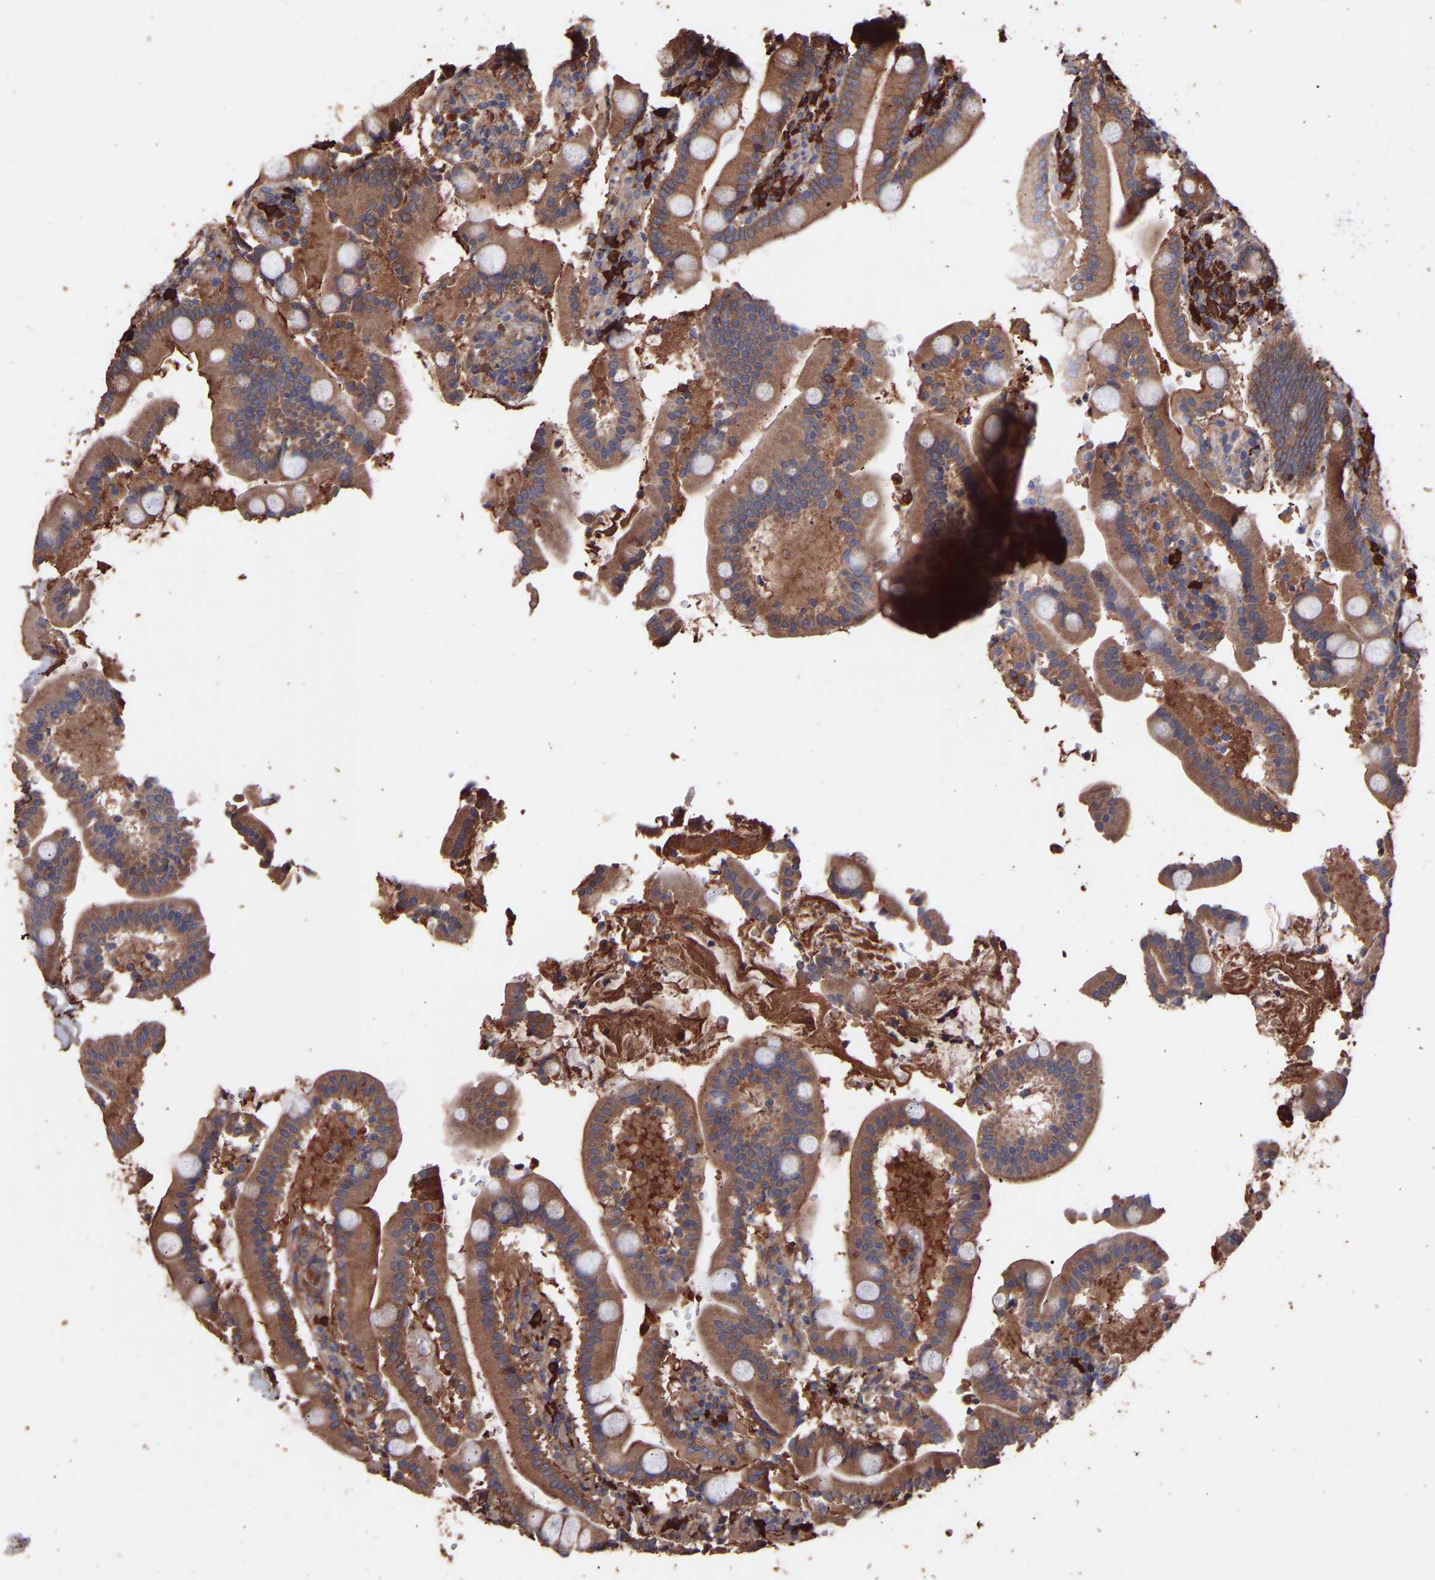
{"staining": {"intensity": "moderate", "quantity": ">75%", "location": "cytoplasmic/membranous"}, "tissue": "duodenum", "cell_type": "Glandular cells", "image_type": "normal", "snomed": [{"axis": "morphology", "description": "Normal tissue, NOS"}, {"axis": "topography", "description": "Small intestine, NOS"}], "caption": "This image shows unremarkable duodenum stained with immunohistochemistry (IHC) to label a protein in brown. The cytoplasmic/membranous of glandular cells show moderate positivity for the protein. Nuclei are counter-stained blue.", "gene": "TMEM268", "patient": {"sex": "female", "age": 71}}